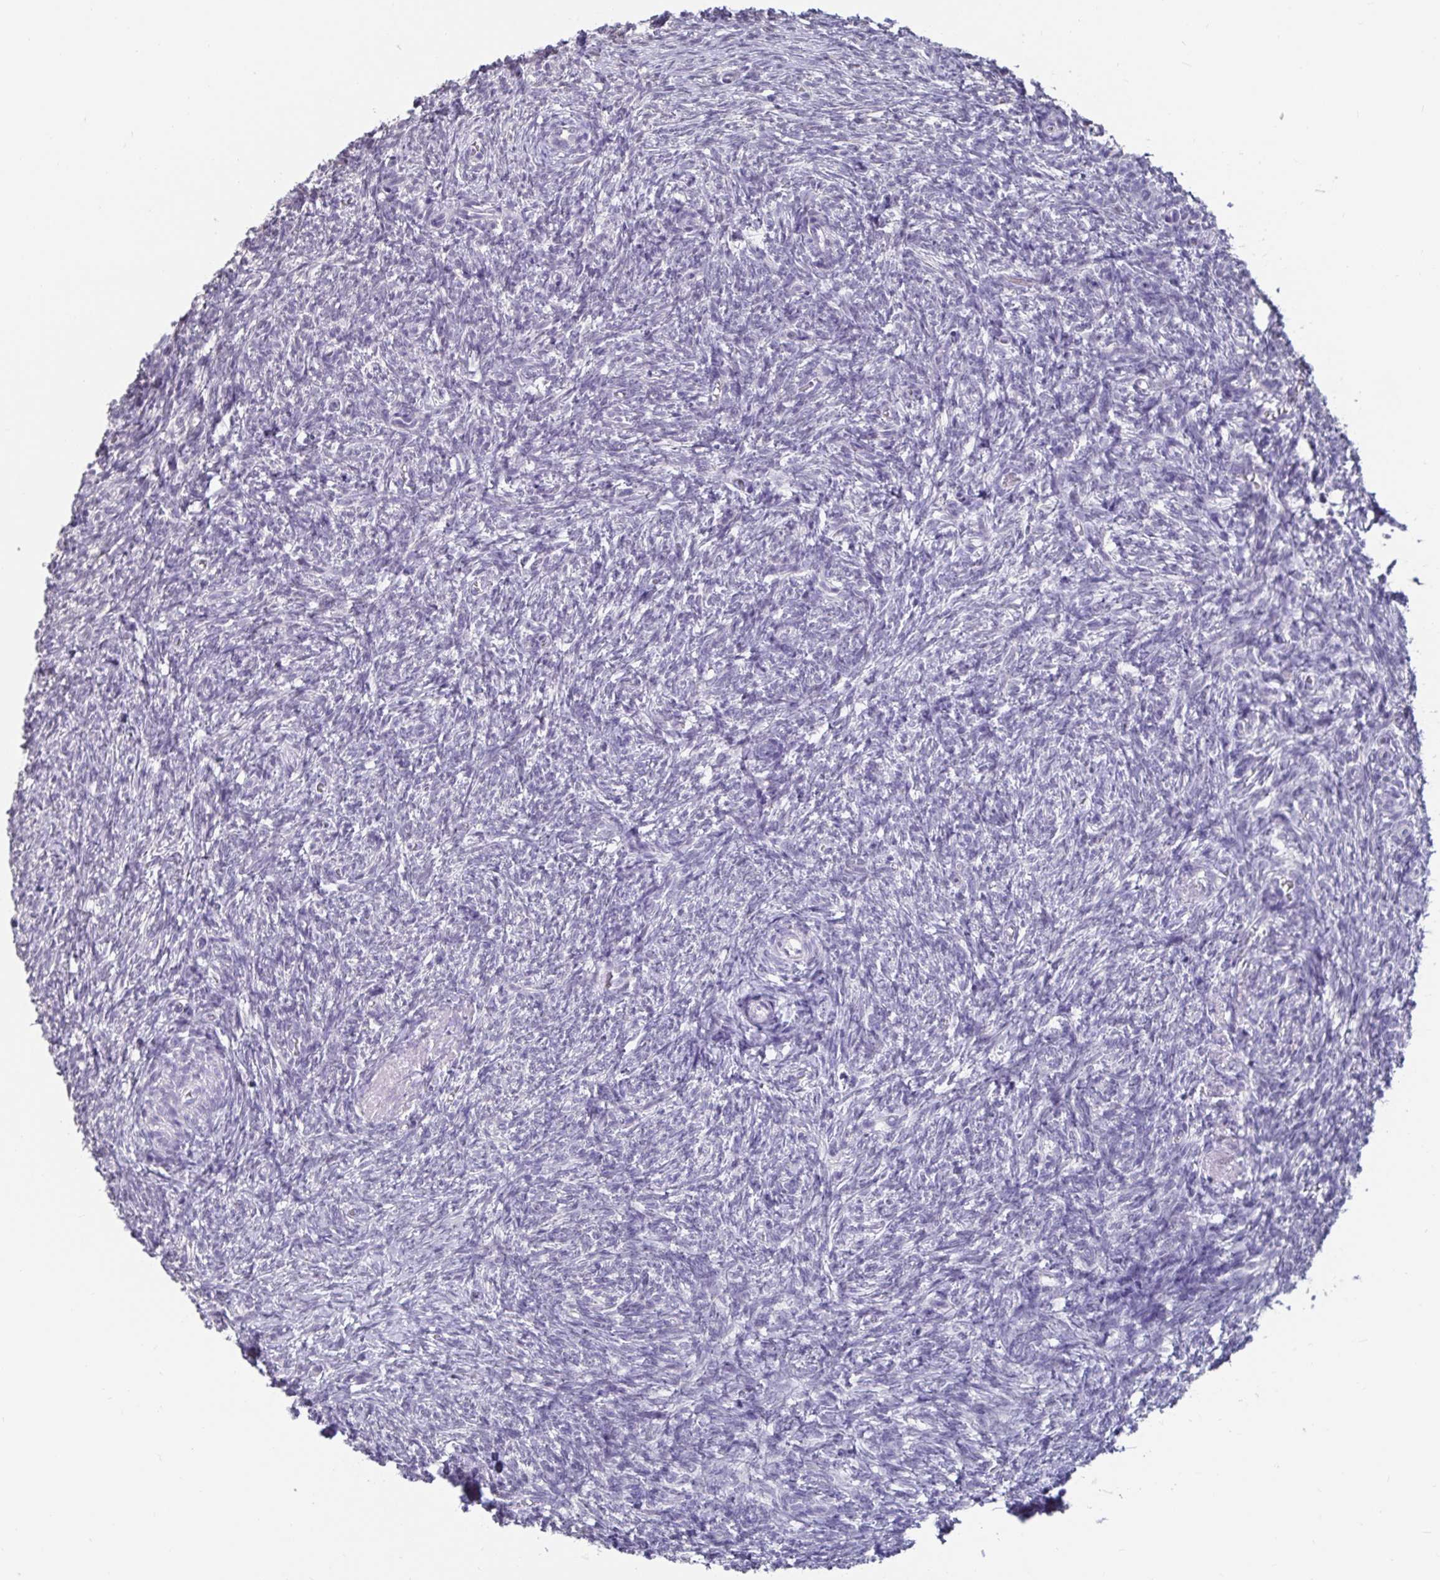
{"staining": {"intensity": "negative", "quantity": "none", "location": "none"}, "tissue": "ovary", "cell_type": "Ovarian stroma cells", "image_type": "normal", "snomed": [{"axis": "morphology", "description": "Normal tissue, NOS"}, {"axis": "topography", "description": "Ovary"}], "caption": "Immunohistochemistry (IHC) of benign human ovary shows no staining in ovarian stroma cells. (DAB immunohistochemistry visualized using brightfield microscopy, high magnification).", "gene": "ANLN", "patient": {"sex": "female", "age": 39}}